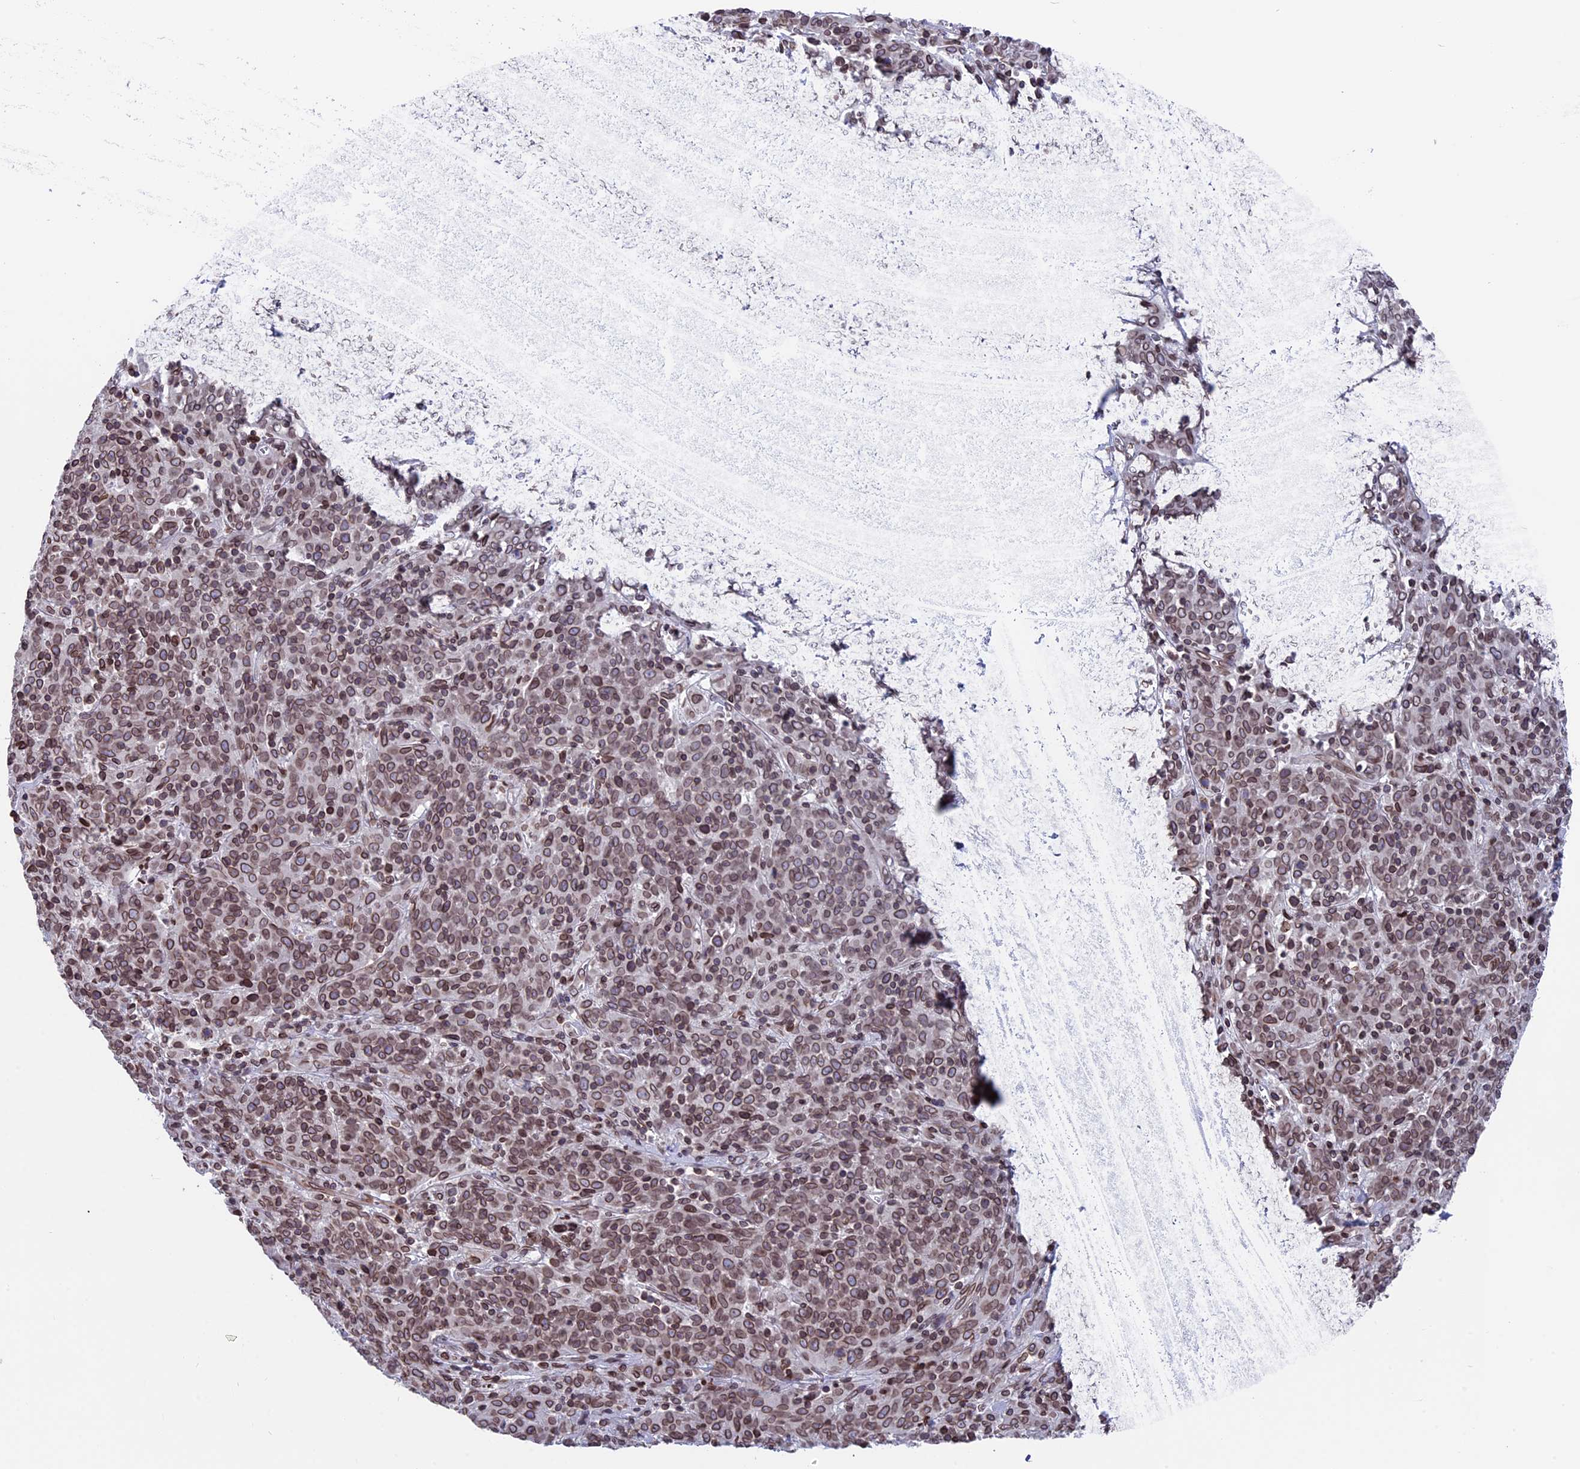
{"staining": {"intensity": "moderate", "quantity": ">75%", "location": "cytoplasmic/membranous,nuclear"}, "tissue": "cervical cancer", "cell_type": "Tumor cells", "image_type": "cancer", "snomed": [{"axis": "morphology", "description": "Squamous cell carcinoma, NOS"}, {"axis": "topography", "description": "Cervix"}], "caption": "An immunohistochemistry (IHC) micrograph of neoplastic tissue is shown. Protein staining in brown shows moderate cytoplasmic/membranous and nuclear positivity in cervical cancer within tumor cells.", "gene": "PTCHD4", "patient": {"sex": "female", "age": 67}}